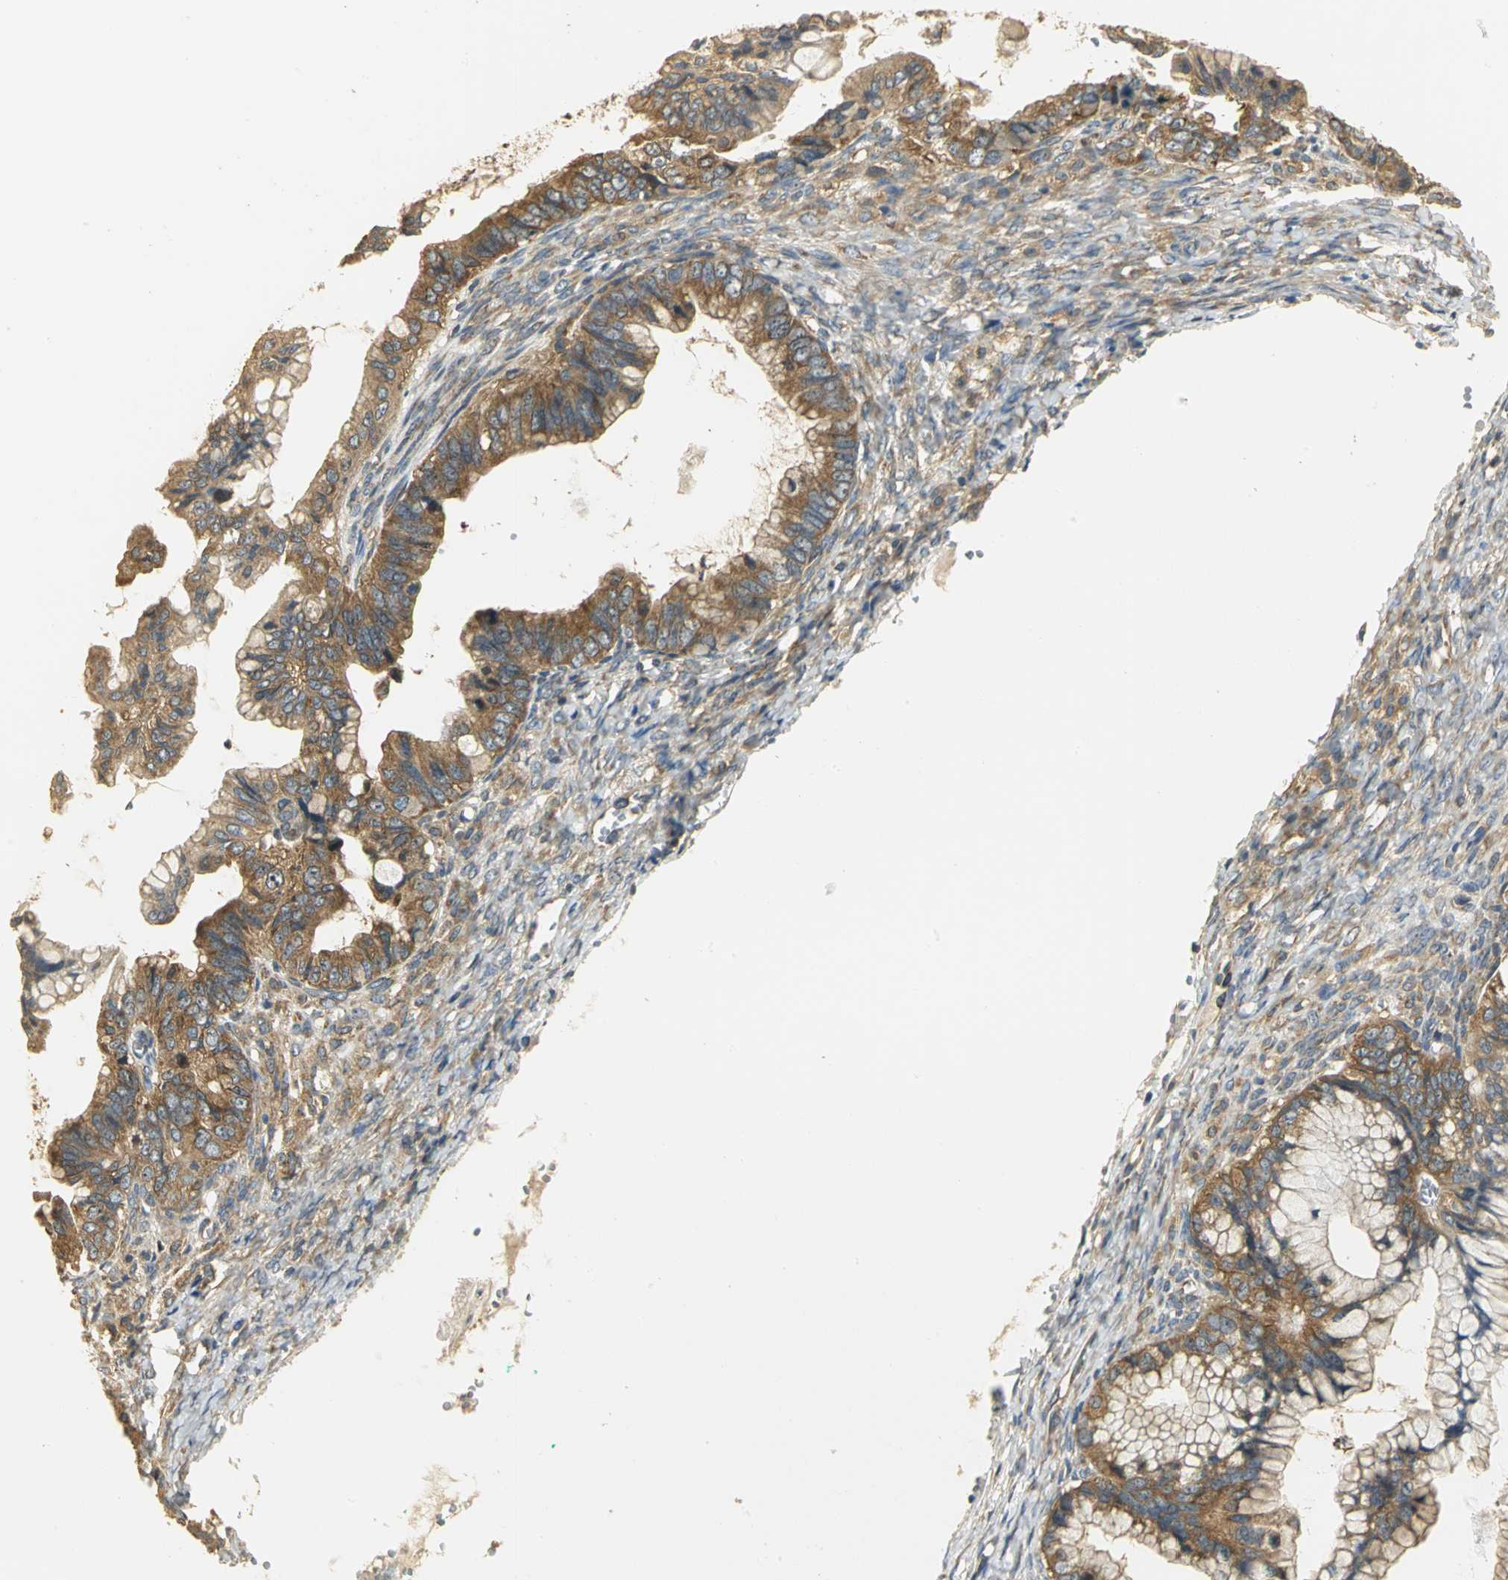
{"staining": {"intensity": "strong", "quantity": ">75%", "location": "cytoplasmic/membranous"}, "tissue": "ovarian cancer", "cell_type": "Tumor cells", "image_type": "cancer", "snomed": [{"axis": "morphology", "description": "Cystadenocarcinoma, mucinous, NOS"}, {"axis": "topography", "description": "Ovary"}], "caption": "Ovarian cancer (mucinous cystadenocarcinoma) was stained to show a protein in brown. There is high levels of strong cytoplasmic/membranous staining in about >75% of tumor cells.", "gene": "RARS1", "patient": {"sex": "female", "age": 36}}